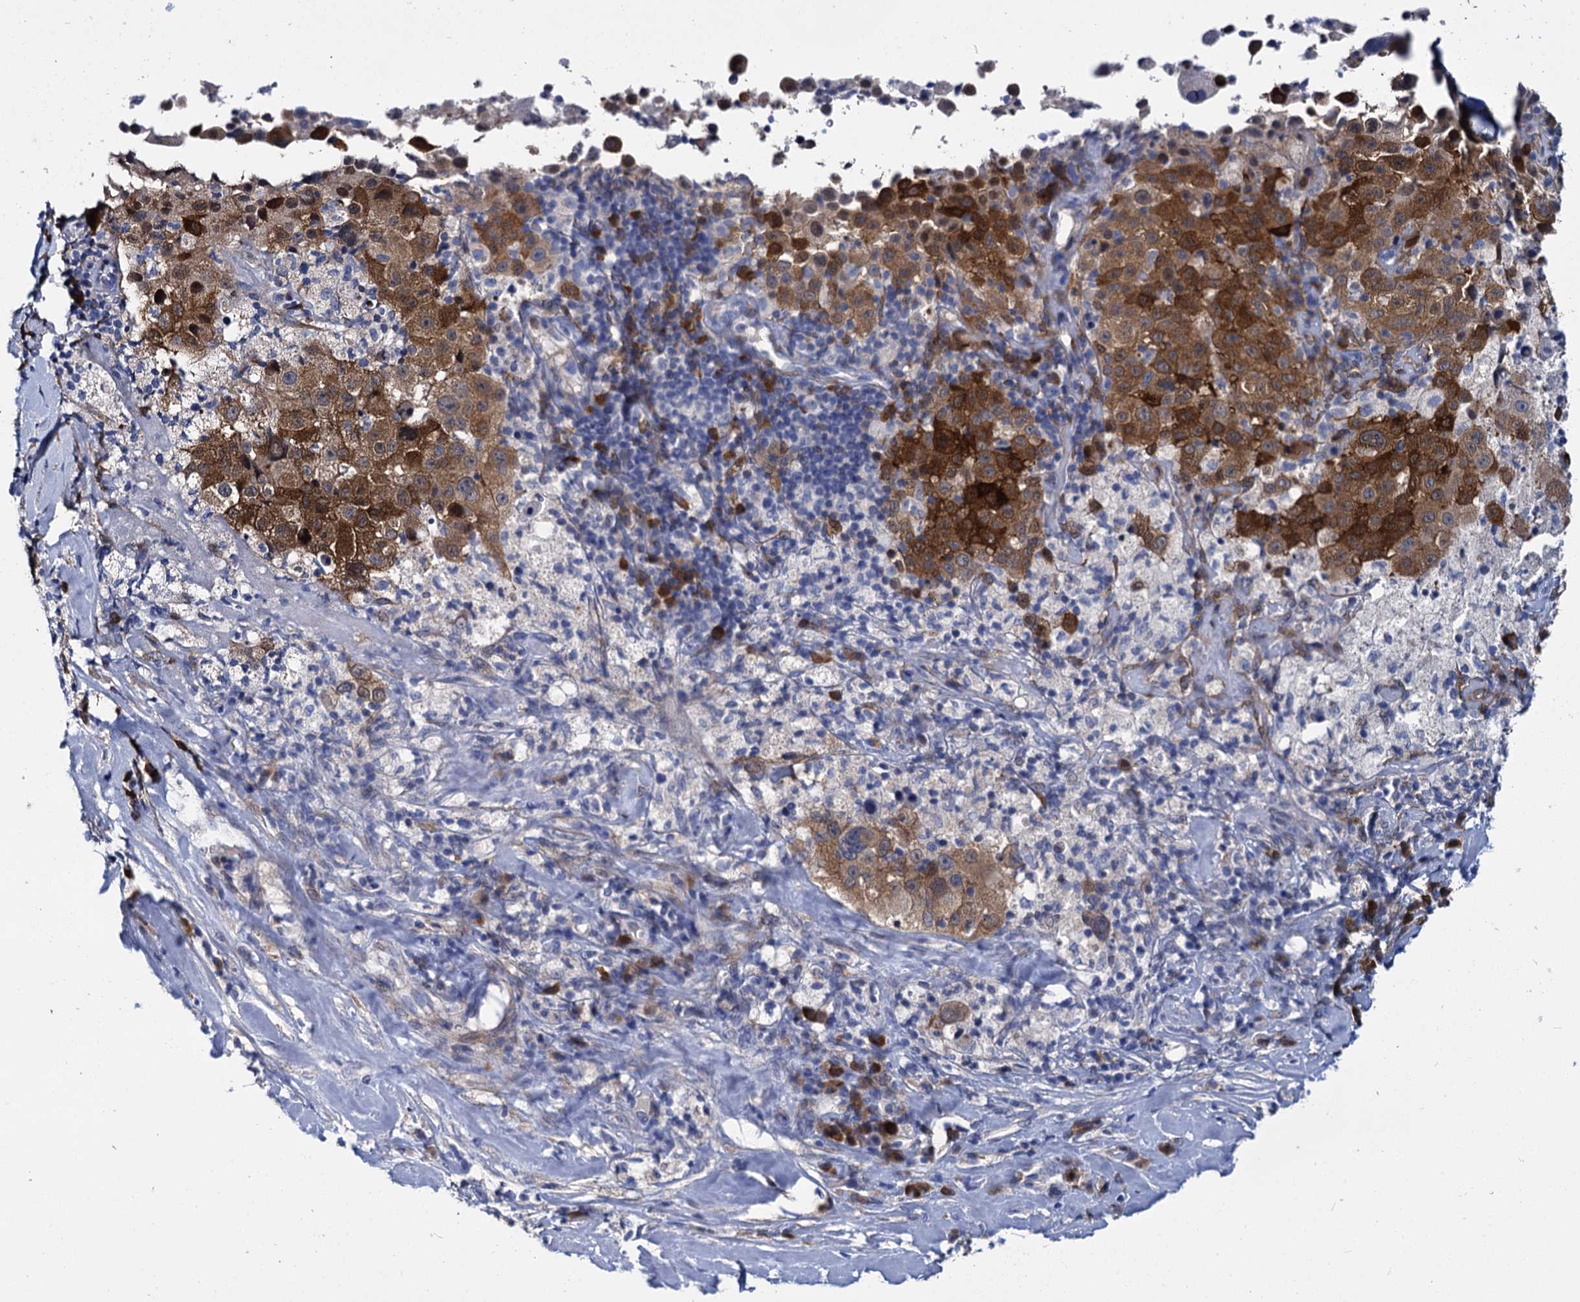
{"staining": {"intensity": "moderate", "quantity": ">75%", "location": "cytoplasmic/membranous"}, "tissue": "melanoma", "cell_type": "Tumor cells", "image_type": "cancer", "snomed": [{"axis": "morphology", "description": "Malignant melanoma, Metastatic site"}, {"axis": "topography", "description": "Lymph node"}], "caption": "Immunohistochemistry (DAB) staining of malignant melanoma (metastatic site) shows moderate cytoplasmic/membranous protein expression in about >75% of tumor cells. (DAB (3,3'-diaminobenzidine) IHC with brightfield microscopy, high magnification).", "gene": "GSTM3", "patient": {"sex": "male", "age": 62}}